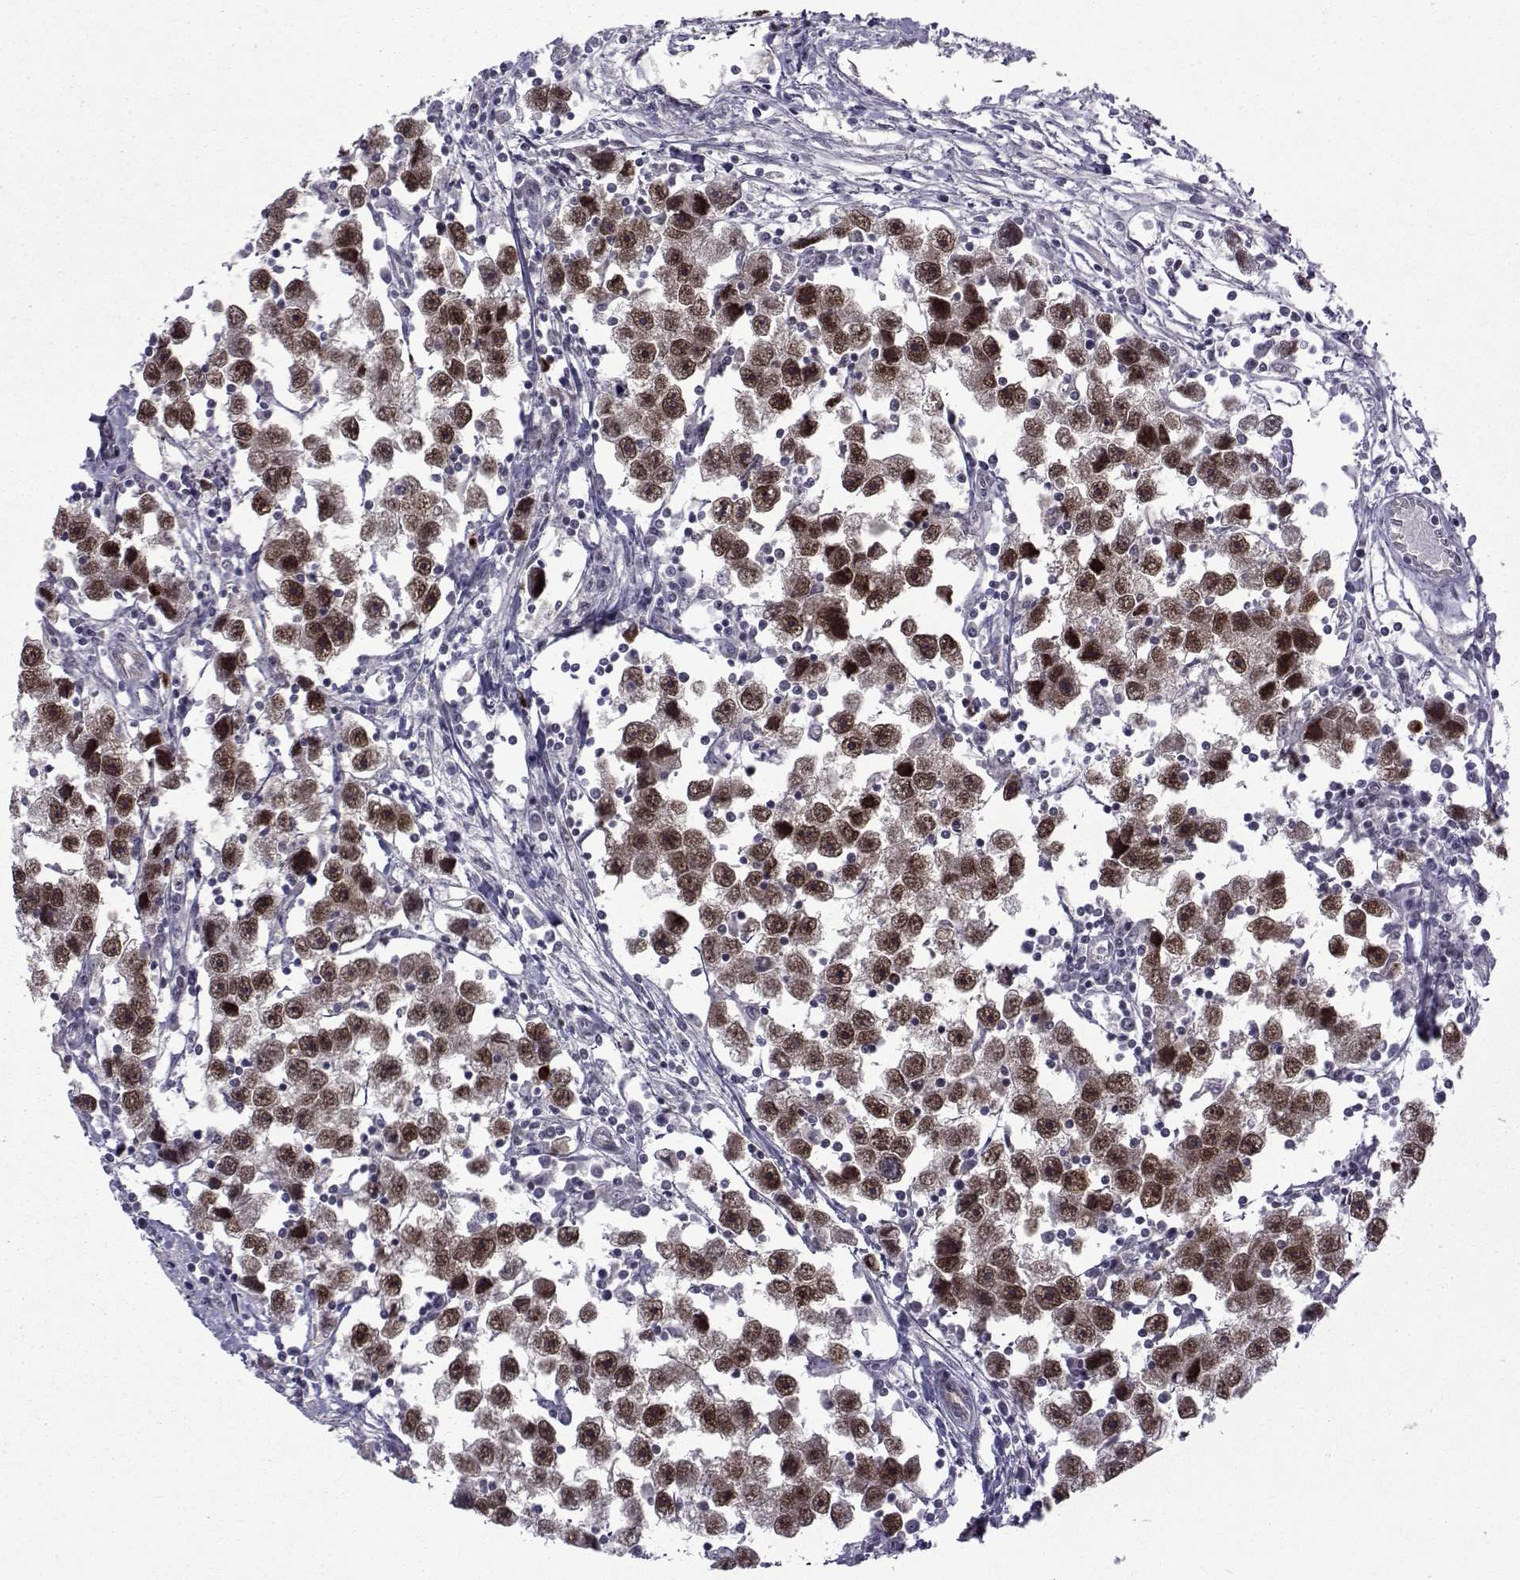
{"staining": {"intensity": "strong", "quantity": ">75%", "location": "nuclear"}, "tissue": "testis cancer", "cell_type": "Tumor cells", "image_type": "cancer", "snomed": [{"axis": "morphology", "description": "Seminoma, NOS"}, {"axis": "topography", "description": "Testis"}], "caption": "Protein staining of testis seminoma tissue shows strong nuclear positivity in approximately >75% of tumor cells.", "gene": "RBM24", "patient": {"sex": "male", "age": 30}}